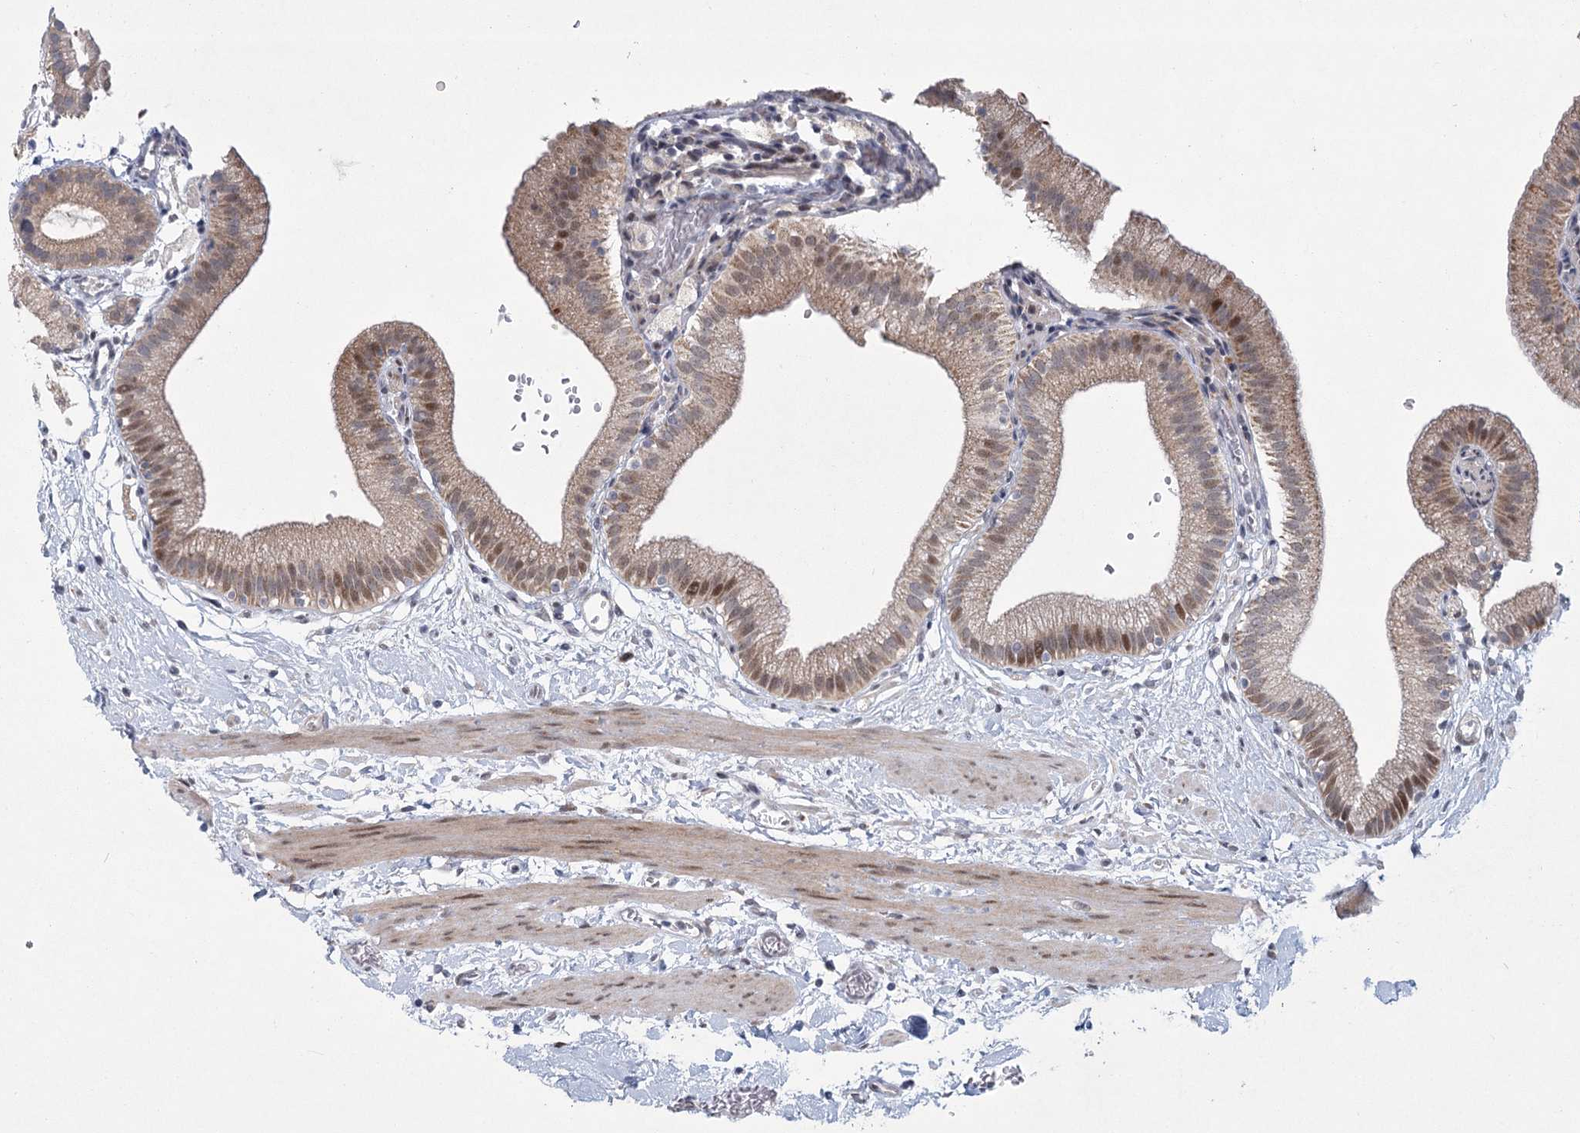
{"staining": {"intensity": "strong", "quantity": "25%-75%", "location": "cytoplasmic/membranous"}, "tissue": "gallbladder", "cell_type": "Glandular cells", "image_type": "normal", "snomed": [{"axis": "morphology", "description": "Normal tissue, NOS"}, {"axis": "topography", "description": "Gallbladder"}], "caption": "Protein staining displays strong cytoplasmic/membranous expression in approximately 25%-75% of glandular cells in benign gallbladder.", "gene": "CIB4", "patient": {"sex": "male", "age": 55}}